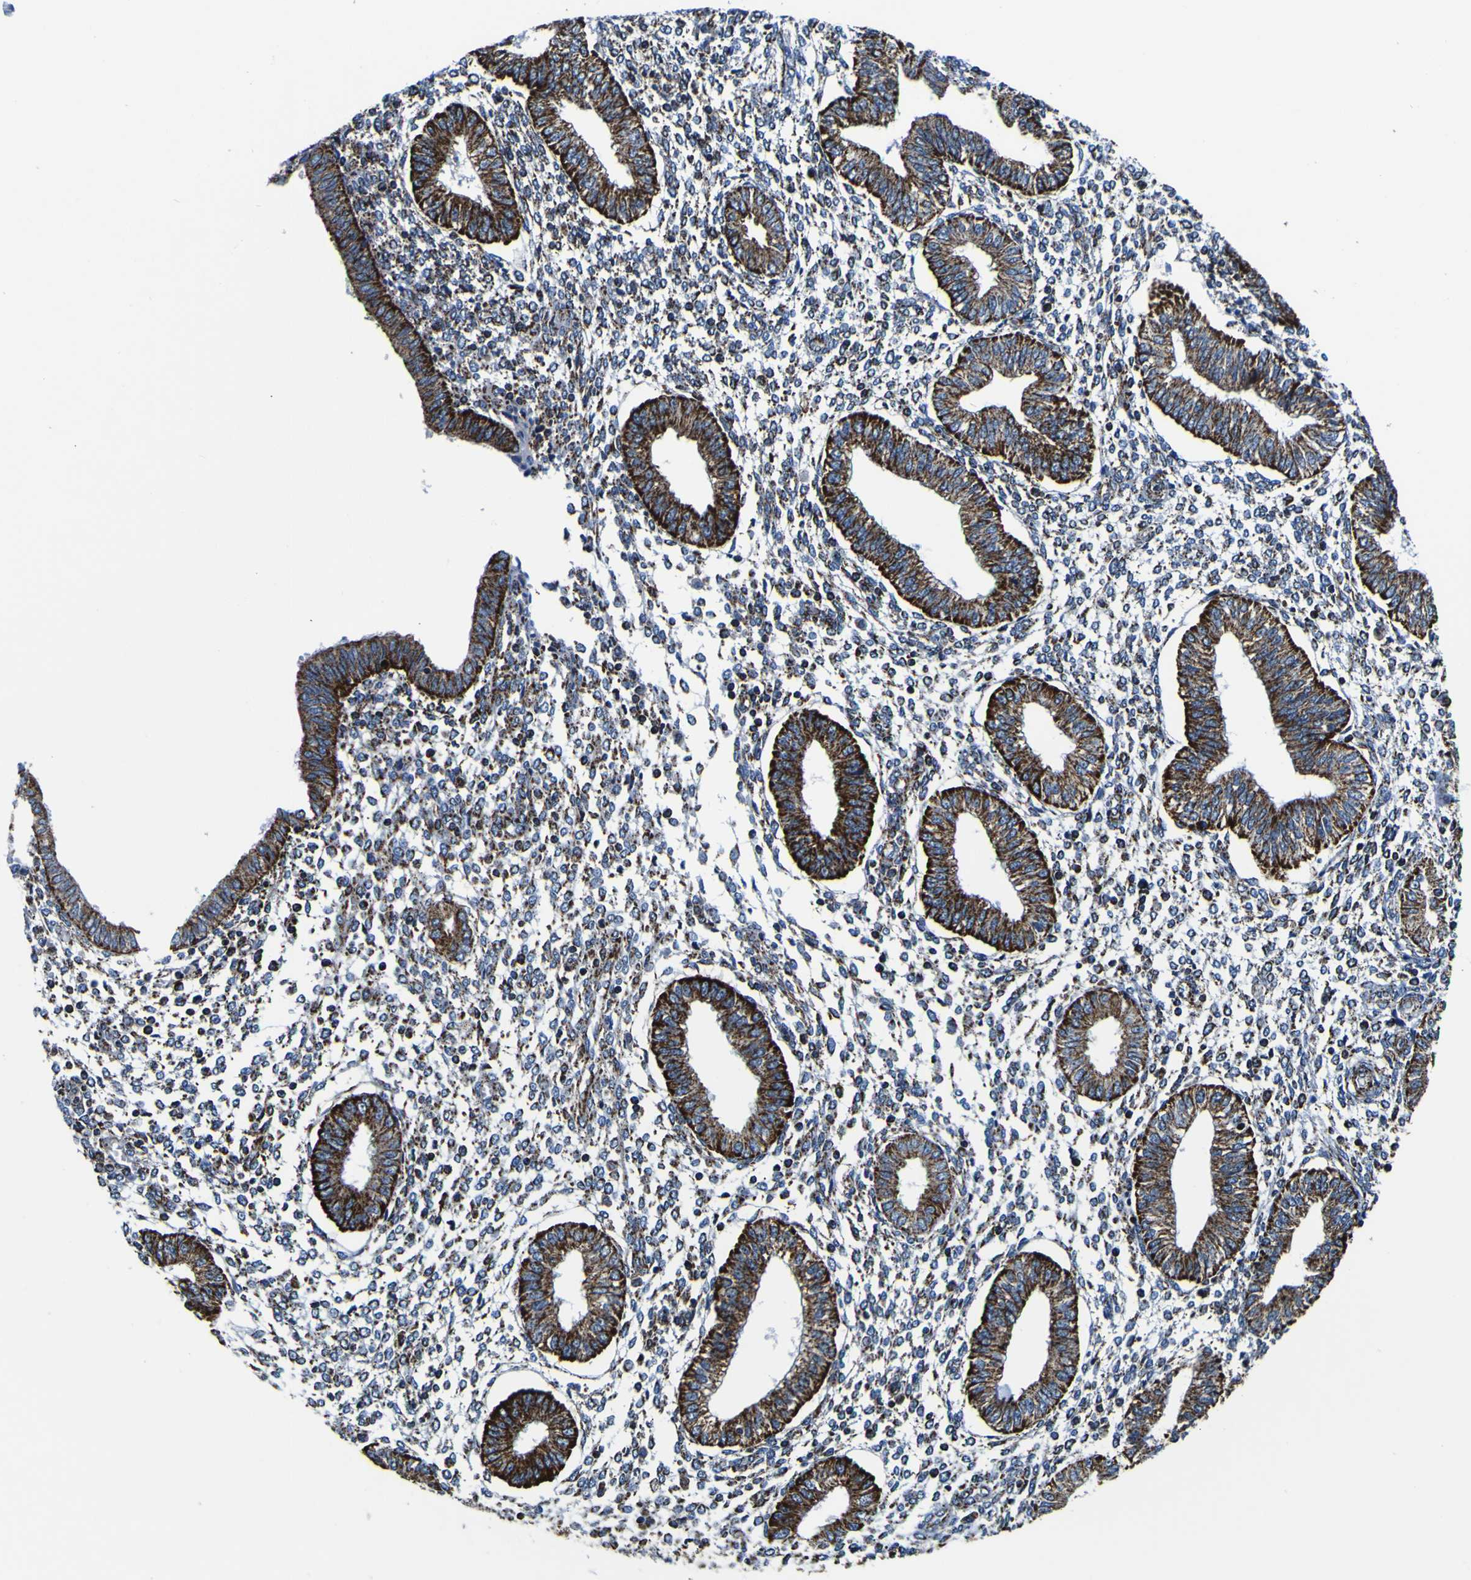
{"staining": {"intensity": "strong", "quantity": "<25%", "location": "cytoplasmic/membranous"}, "tissue": "endometrium", "cell_type": "Cells in endometrial stroma", "image_type": "normal", "snomed": [{"axis": "morphology", "description": "Normal tissue, NOS"}, {"axis": "topography", "description": "Endometrium"}], "caption": "A brown stain highlights strong cytoplasmic/membranous staining of a protein in cells in endometrial stroma of unremarkable human endometrium. The protein is shown in brown color, while the nuclei are stained blue.", "gene": "PTRH2", "patient": {"sex": "female", "age": 50}}